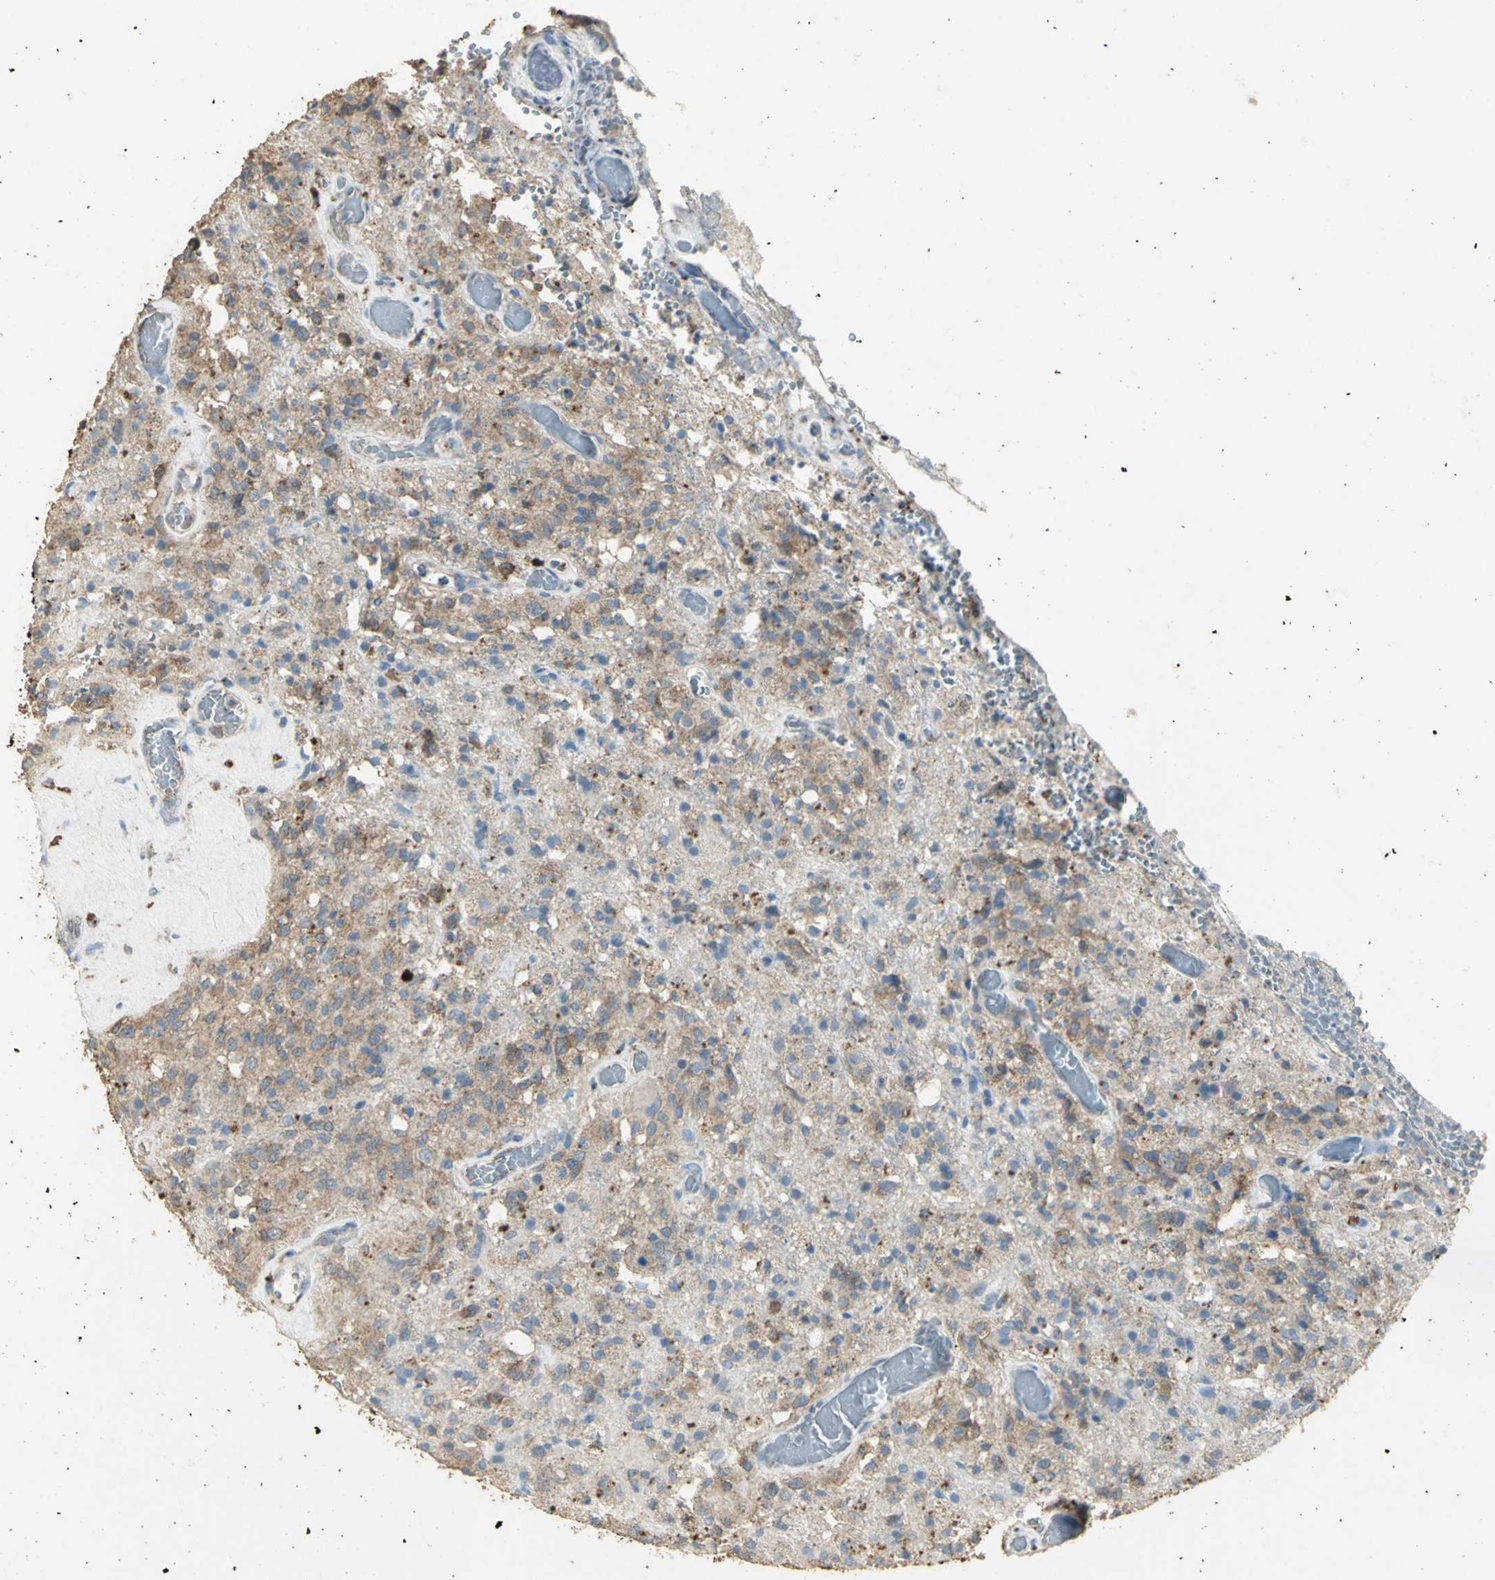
{"staining": {"intensity": "moderate", "quantity": "<25%", "location": "cytoplasmic/membranous"}, "tissue": "glioma", "cell_type": "Tumor cells", "image_type": "cancer", "snomed": [{"axis": "morphology", "description": "Normal tissue, NOS"}, {"axis": "morphology", "description": "Glioma, malignant, High grade"}, {"axis": "topography", "description": "Cerebral cortex"}], "caption": "The photomicrograph reveals a brown stain indicating the presence of a protein in the cytoplasmic/membranous of tumor cells in high-grade glioma (malignant).", "gene": "ASB9", "patient": {"sex": "male", "age": 56}}